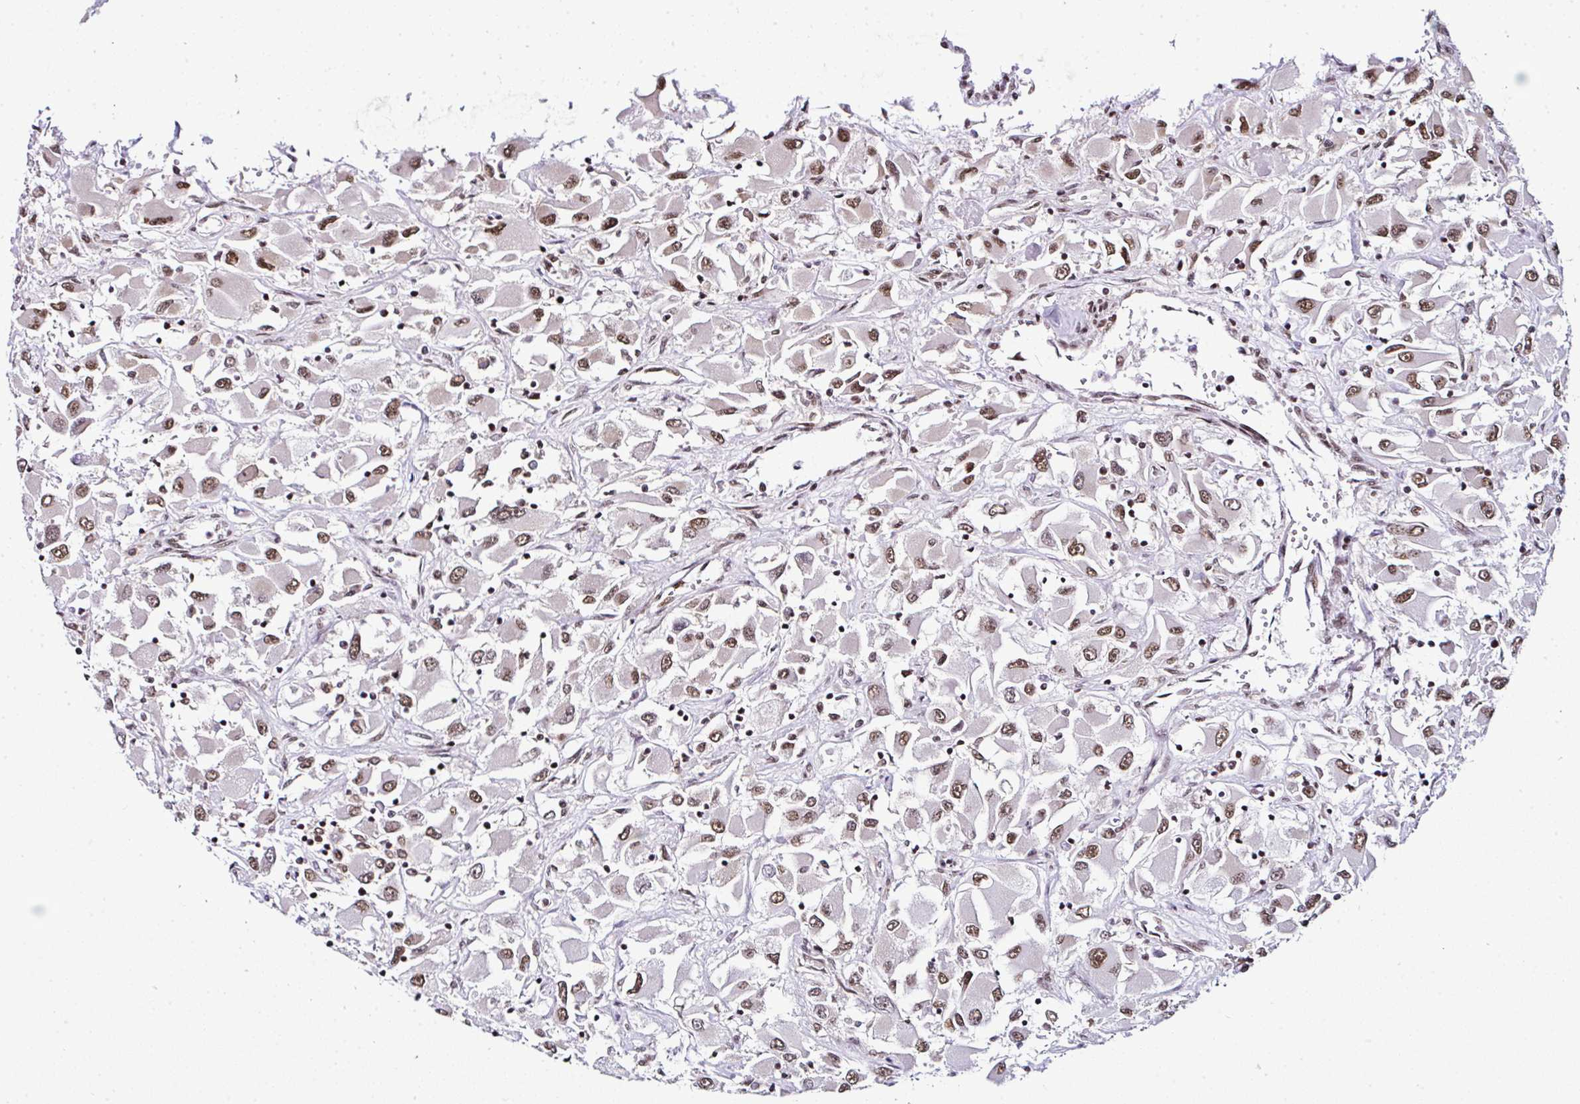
{"staining": {"intensity": "moderate", "quantity": ">75%", "location": "nuclear"}, "tissue": "renal cancer", "cell_type": "Tumor cells", "image_type": "cancer", "snomed": [{"axis": "morphology", "description": "Adenocarcinoma, NOS"}, {"axis": "topography", "description": "Kidney"}], "caption": "This photomicrograph exhibits IHC staining of renal adenocarcinoma, with medium moderate nuclear expression in approximately >75% of tumor cells.", "gene": "PTPN2", "patient": {"sex": "female", "age": 52}}